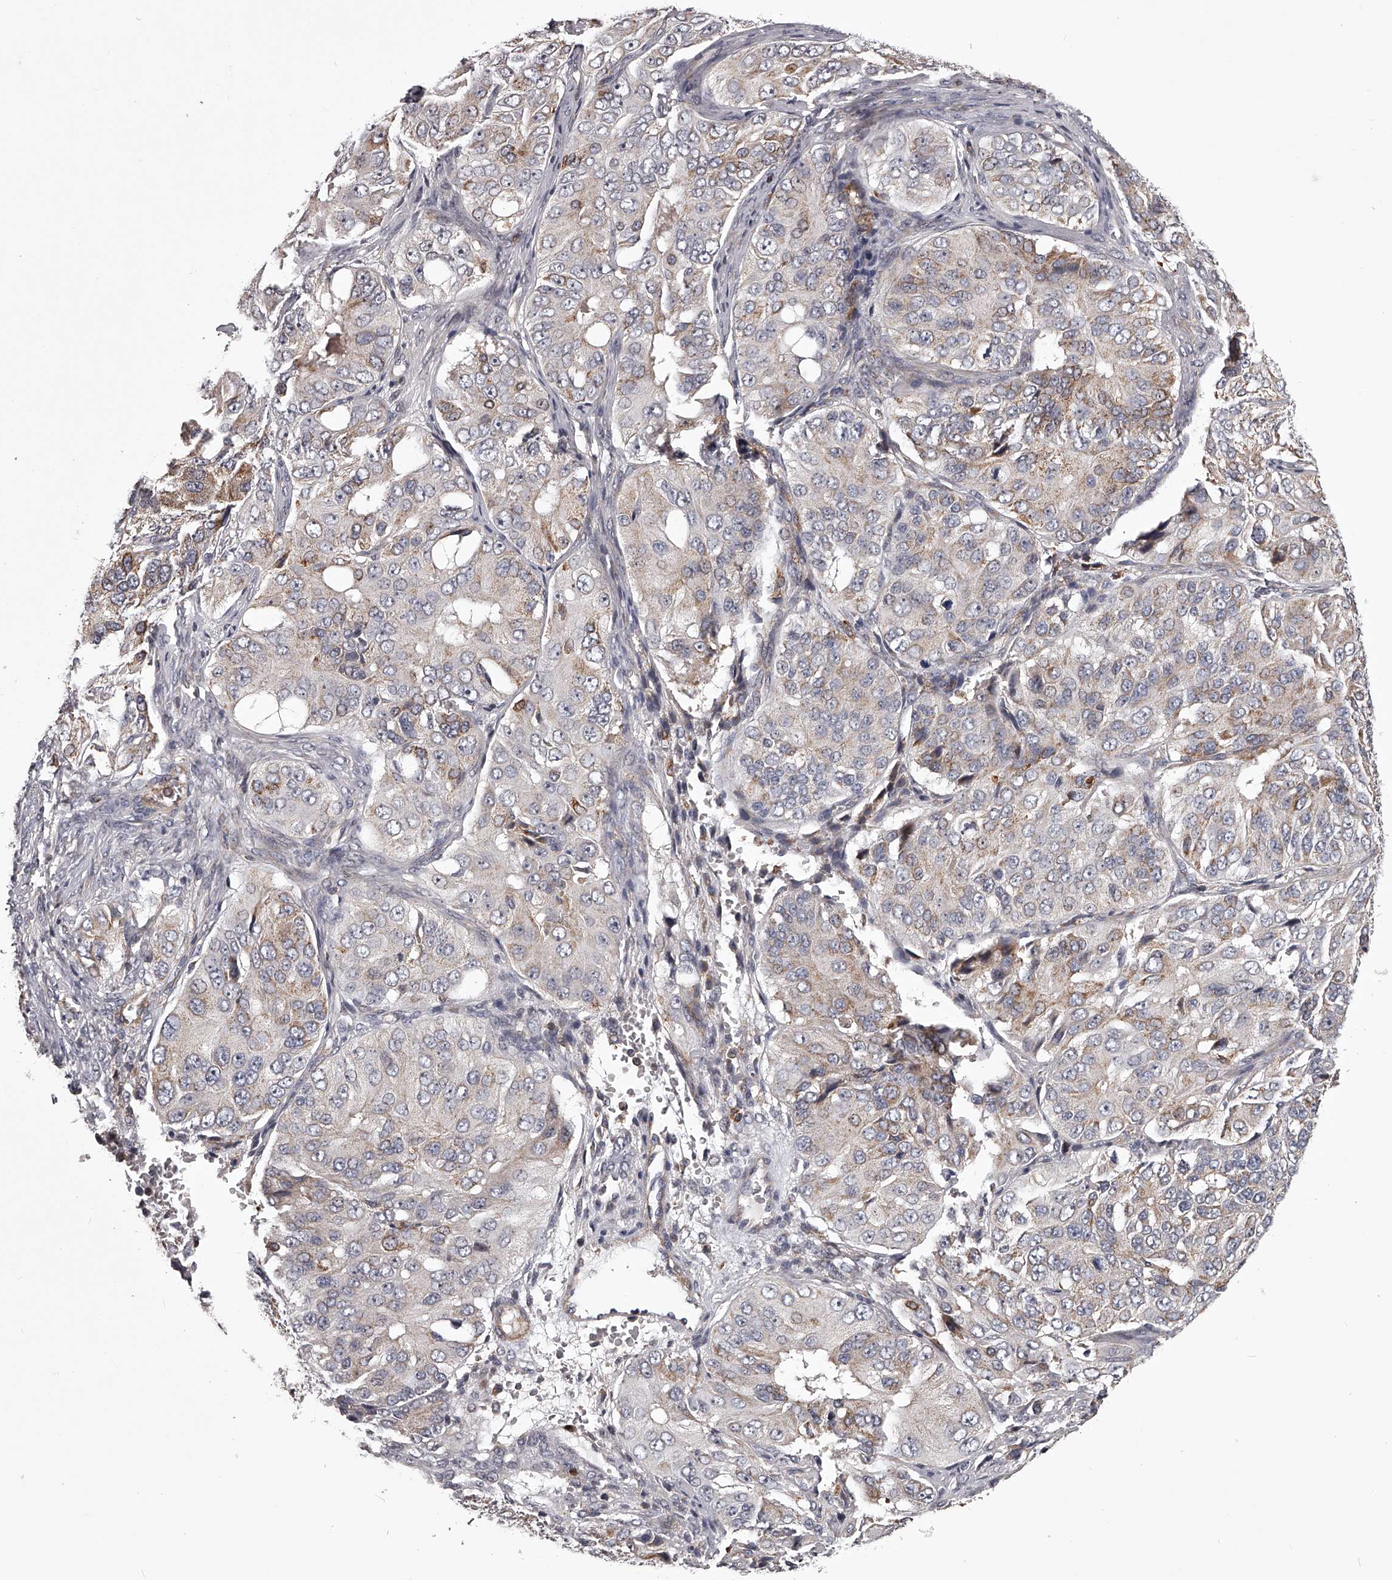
{"staining": {"intensity": "moderate", "quantity": "<25%", "location": "cytoplasmic/membranous"}, "tissue": "ovarian cancer", "cell_type": "Tumor cells", "image_type": "cancer", "snomed": [{"axis": "morphology", "description": "Carcinoma, endometroid"}, {"axis": "topography", "description": "Ovary"}], "caption": "This photomicrograph displays immunohistochemistry staining of human ovarian cancer, with low moderate cytoplasmic/membranous expression in approximately <25% of tumor cells.", "gene": "RRP36", "patient": {"sex": "female", "age": 51}}